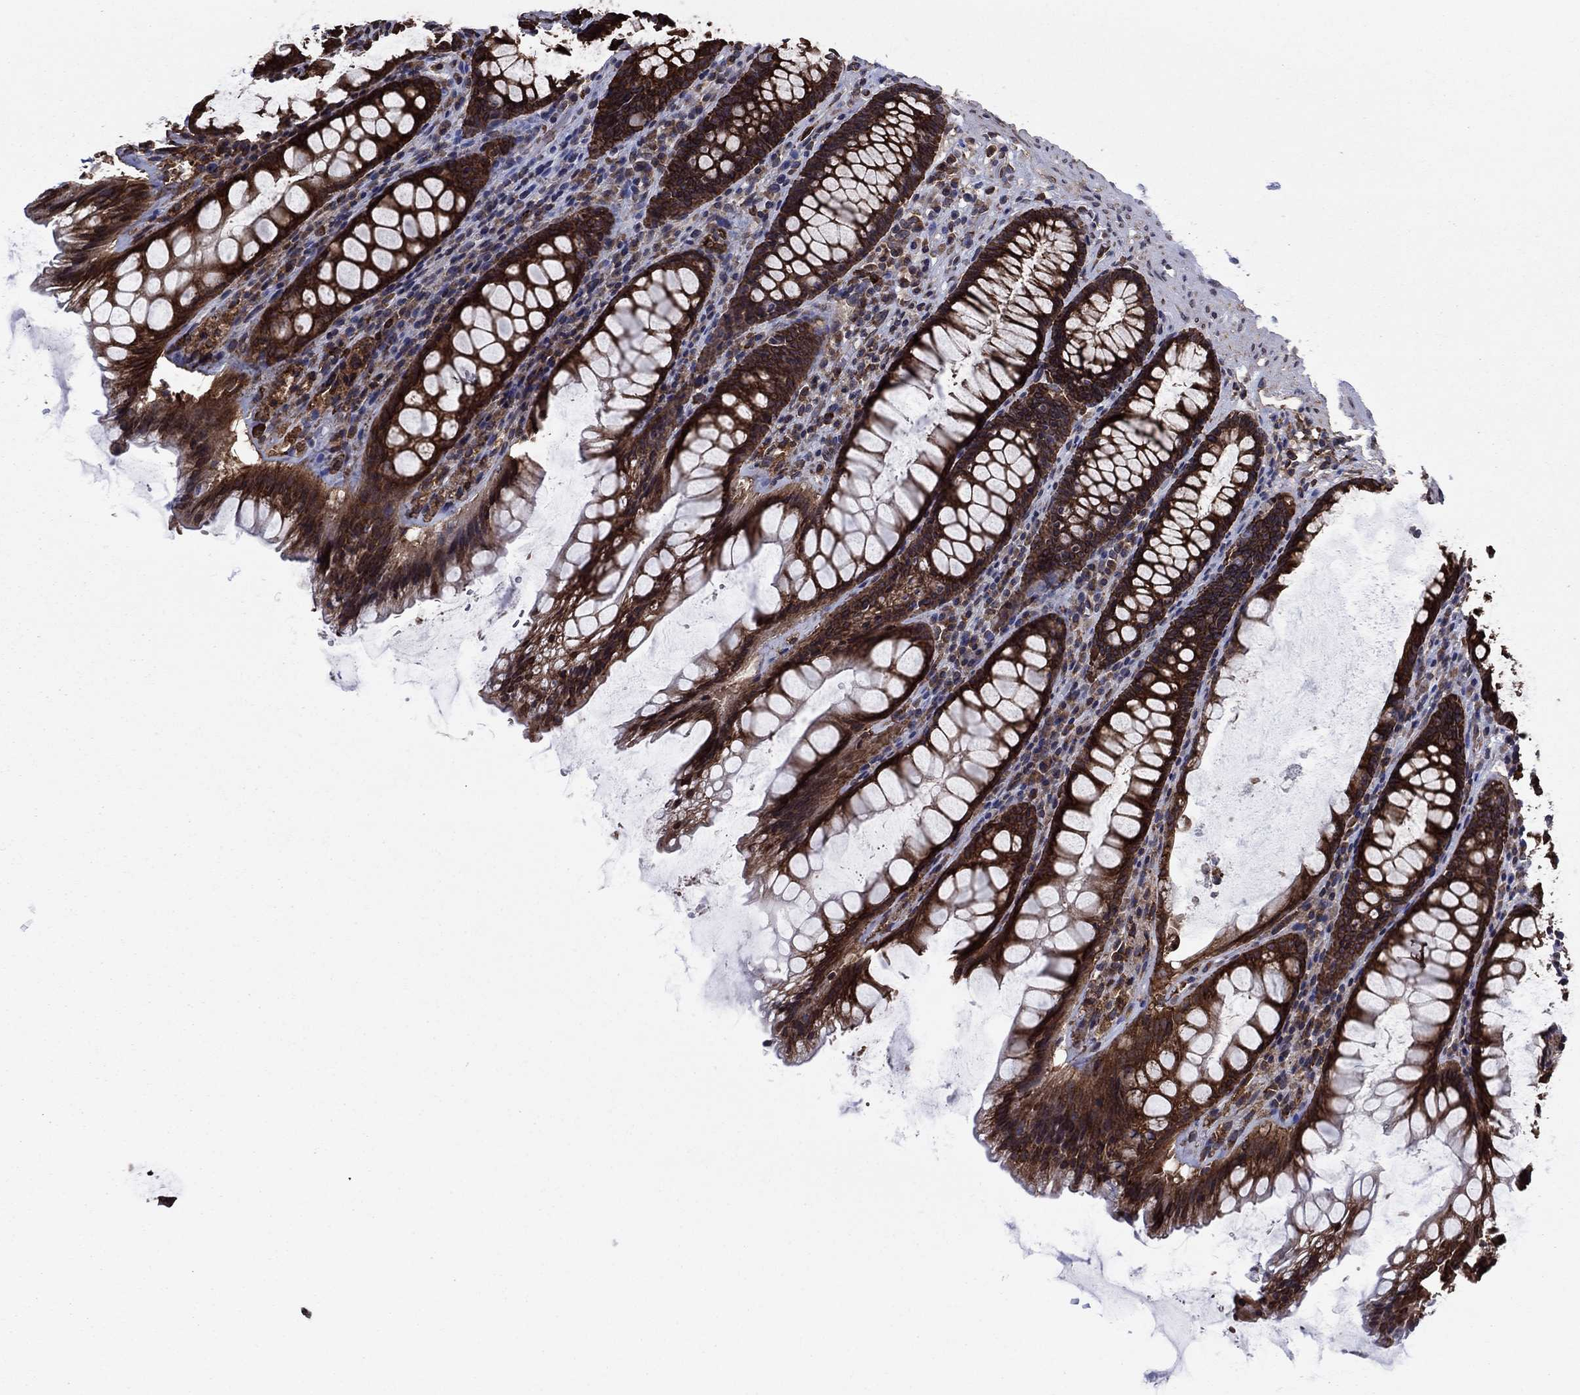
{"staining": {"intensity": "strong", "quantity": ">75%", "location": "cytoplasmic/membranous"}, "tissue": "rectum", "cell_type": "Glandular cells", "image_type": "normal", "snomed": [{"axis": "morphology", "description": "Normal tissue, NOS"}, {"axis": "topography", "description": "Rectum"}], "caption": "Immunohistochemical staining of normal human rectum displays high levels of strong cytoplasmic/membranous positivity in approximately >75% of glandular cells.", "gene": "YBX1", "patient": {"sex": "male", "age": 72}}